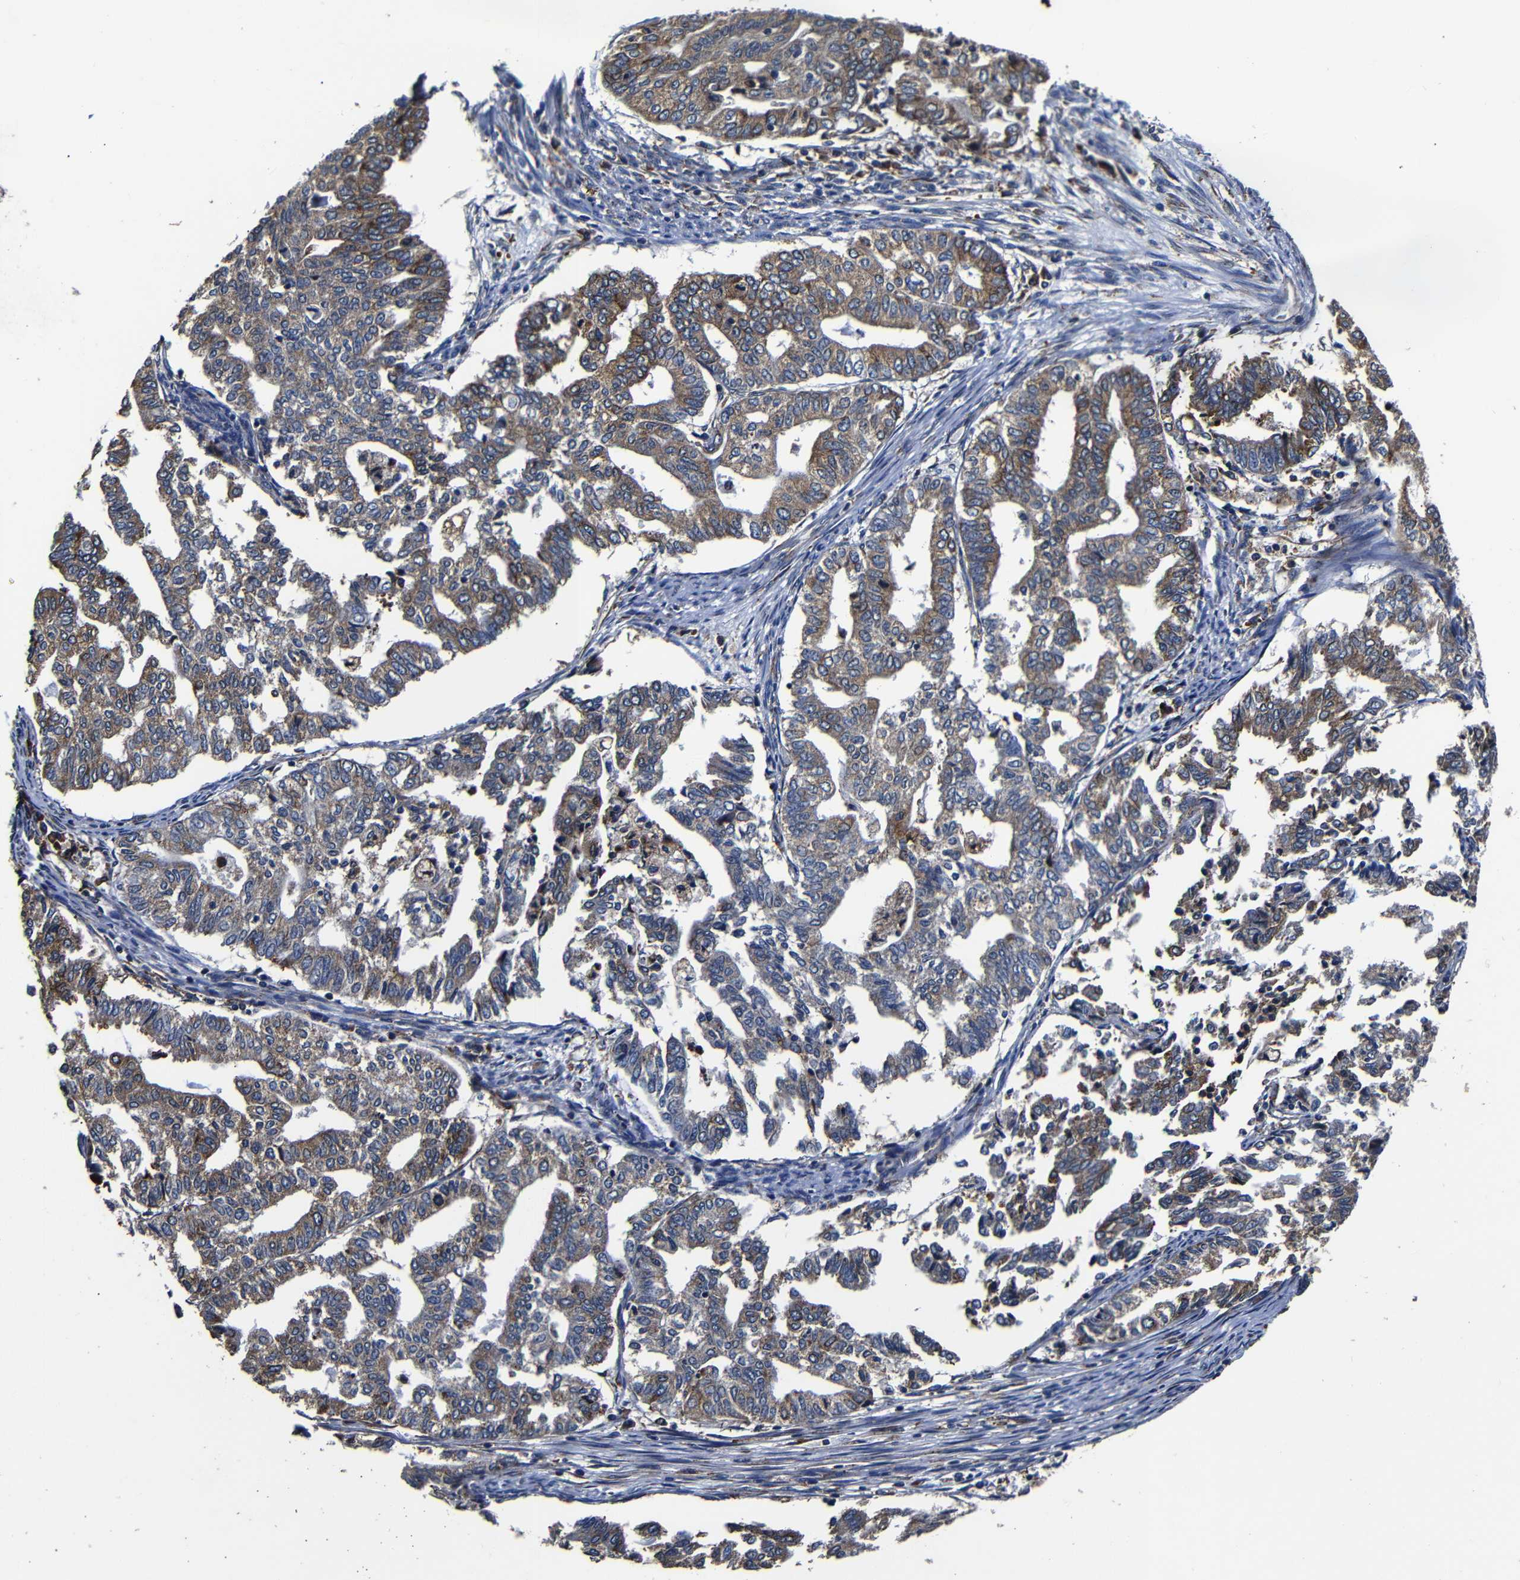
{"staining": {"intensity": "moderate", "quantity": ">75%", "location": "cytoplasmic/membranous"}, "tissue": "endometrial cancer", "cell_type": "Tumor cells", "image_type": "cancer", "snomed": [{"axis": "morphology", "description": "Adenocarcinoma, NOS"}, {"axis": "topography", "description": "Endometrium"}], "caption": "An immunohistochemistry photomicrograph of tumor tissue is shown. Protein staining in brown highlights moderate cytoplasmic/membranous positivity in endometrial adenocarcinoma within tumor cells.", "gene": "SCN9A", "patient": {"sex": "female", "age": 79}}